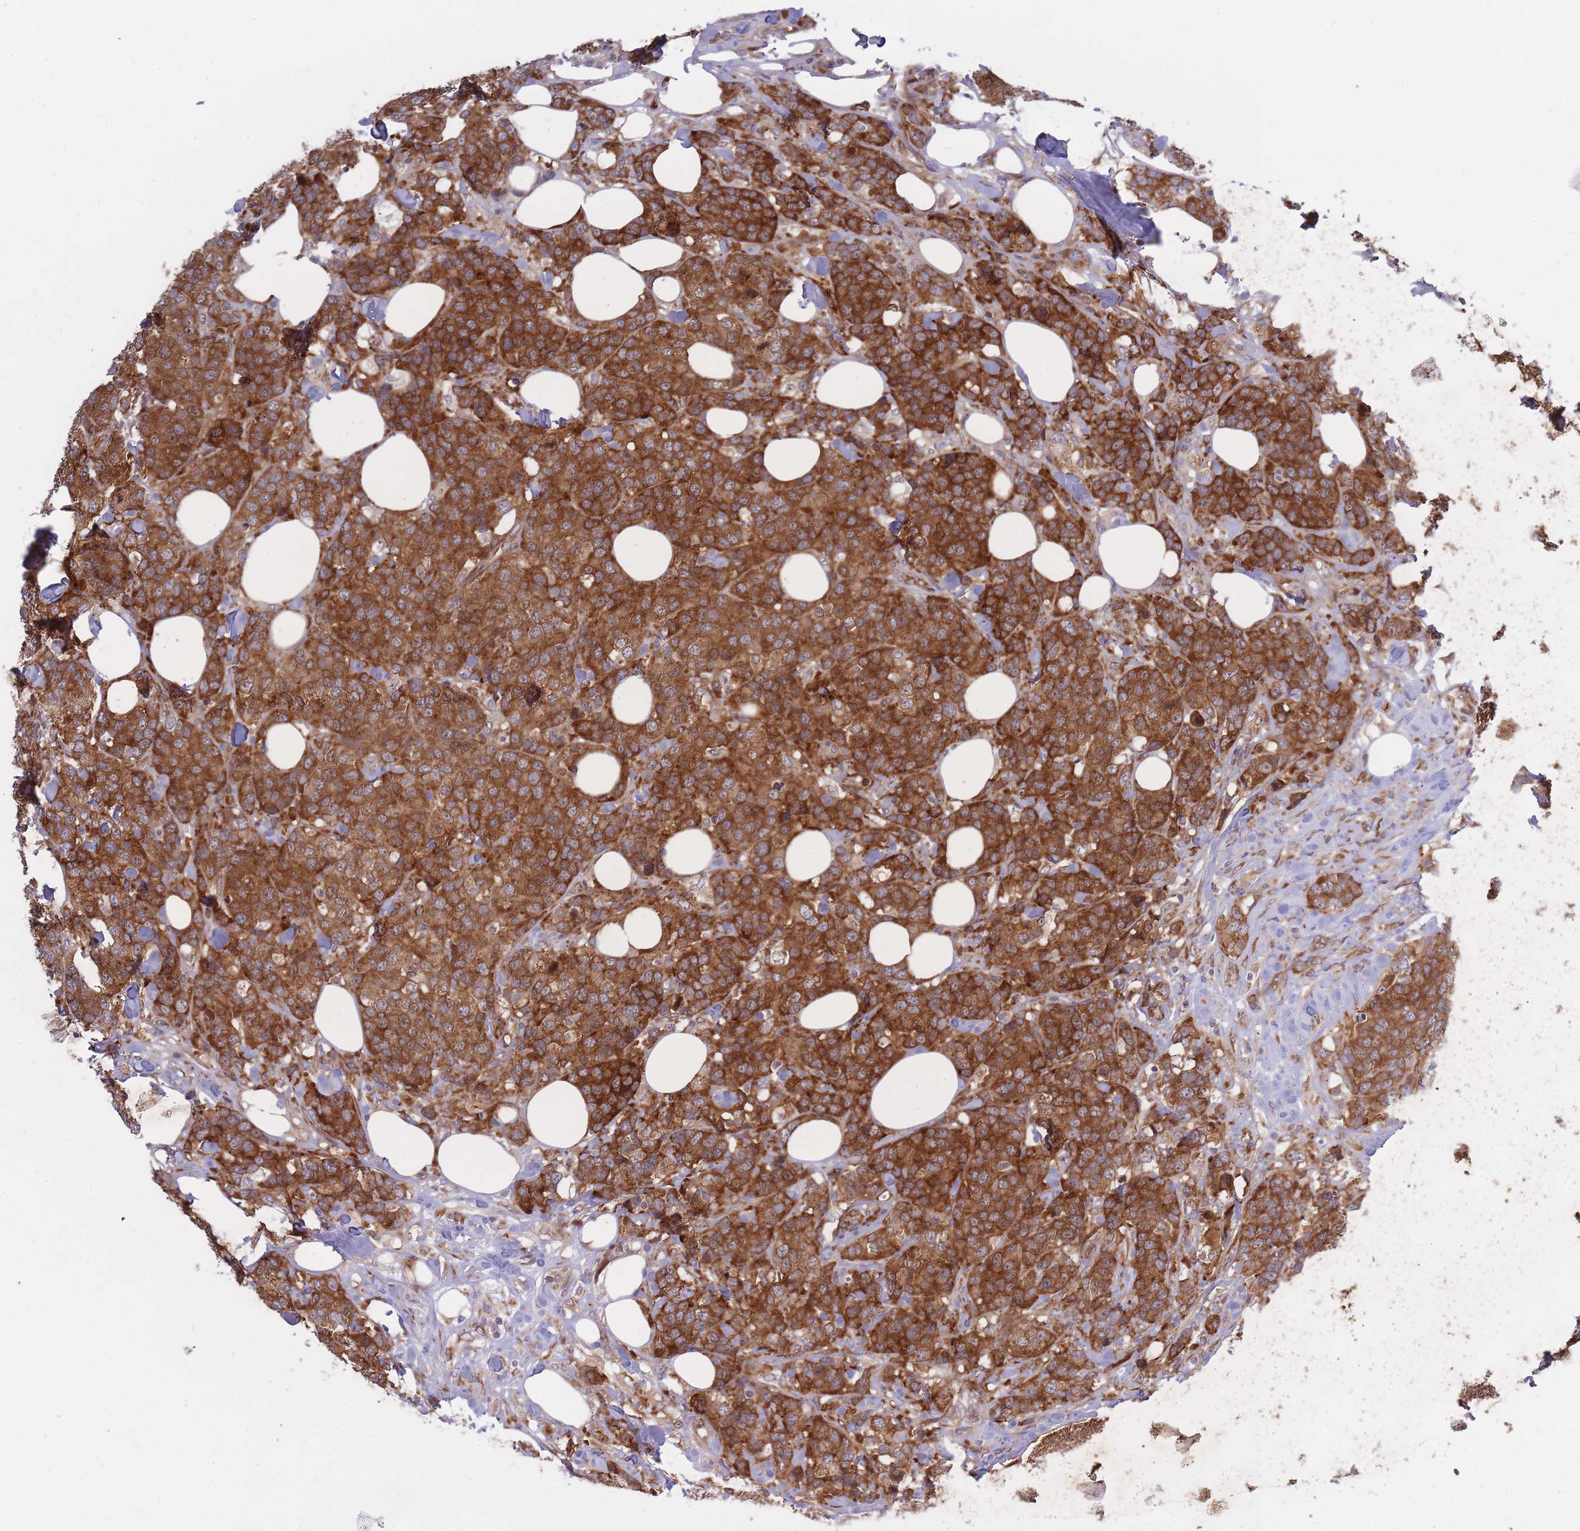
{"staining": {"intensity": "strong", "quantity": ">75%", "location": "cytoplasmic/membranous"}, "tissue": "breast cancer", "cell_type": "Tumor cells", "image_type": "cancer", "snomed": [{"axis": "morphology", "description": "Lobular carcinoma"}, {"axis": "topography", "description": "Breast"}], "caption": "High-magnification brightfield microscopy of lobular carcinoma (breast) stained with DAB (3,3'-diaminobenzidine) (brown) and counterstained with hematoxylin (blue). tumor cells exhibit strong cytoplasmic/membranous positivity is identified in about>75% of cells.", "gene": "CCDC124", "patient": {"sex": "female", "age": 59}}